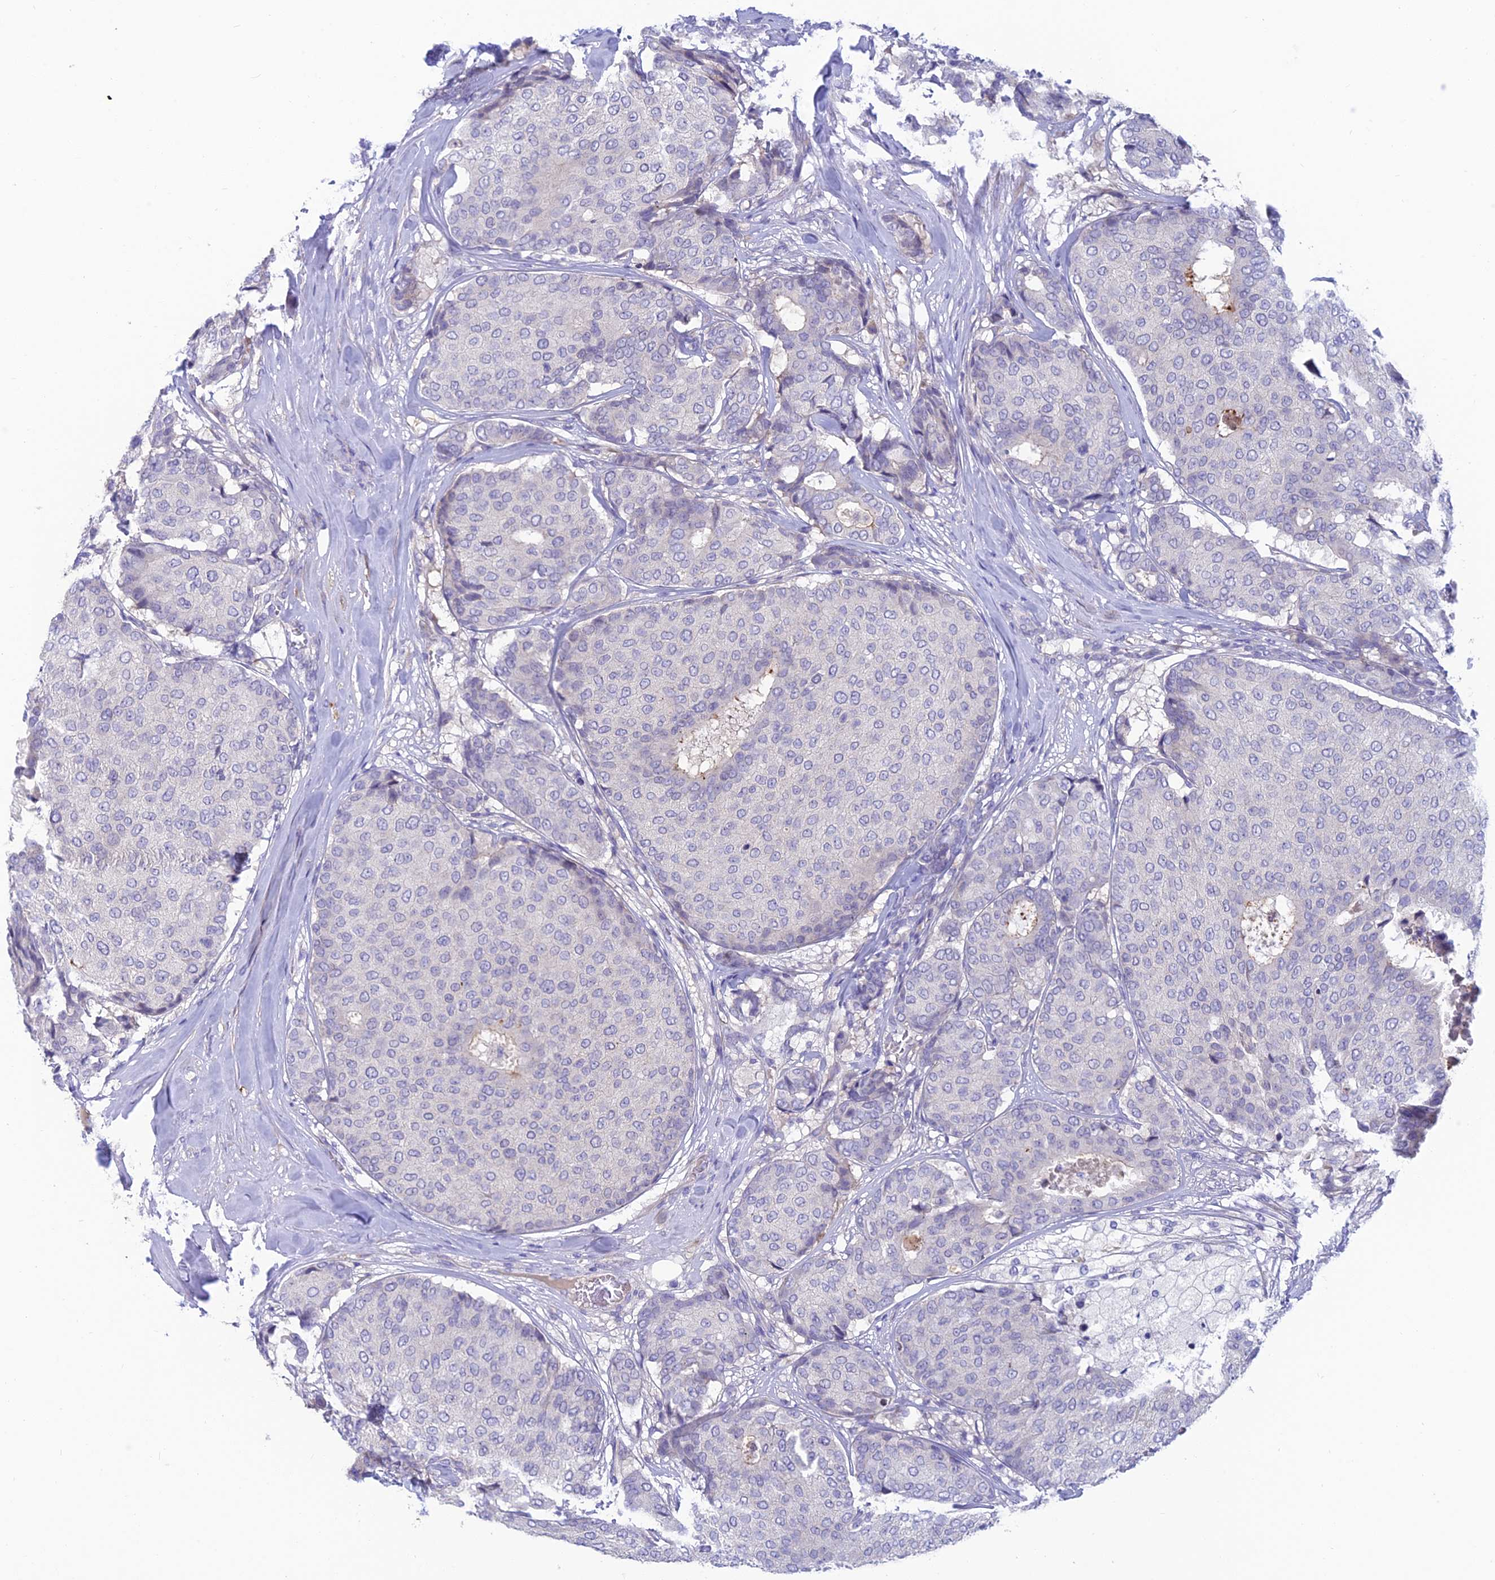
{"staining": {"intensity": "negative", "quantity": "none", "location": "none"}, "tissue": "breast cancer", "cell_type": "Tumor cells", "image_type": "cancer", "snomed": [{"axis": "morphology", "description": "Duct carcinoma"}, {"axis": "topography", "description": "Breast"}], "caption": "High power microscopy photomicrograph of an immunohistochemistry (IHC) histopathology image of intraductal carcinoma (breast), revealing no significant staining in tumor cells.", "gene": "XPO7", "patient": {"sex": "female", "age": 75}}